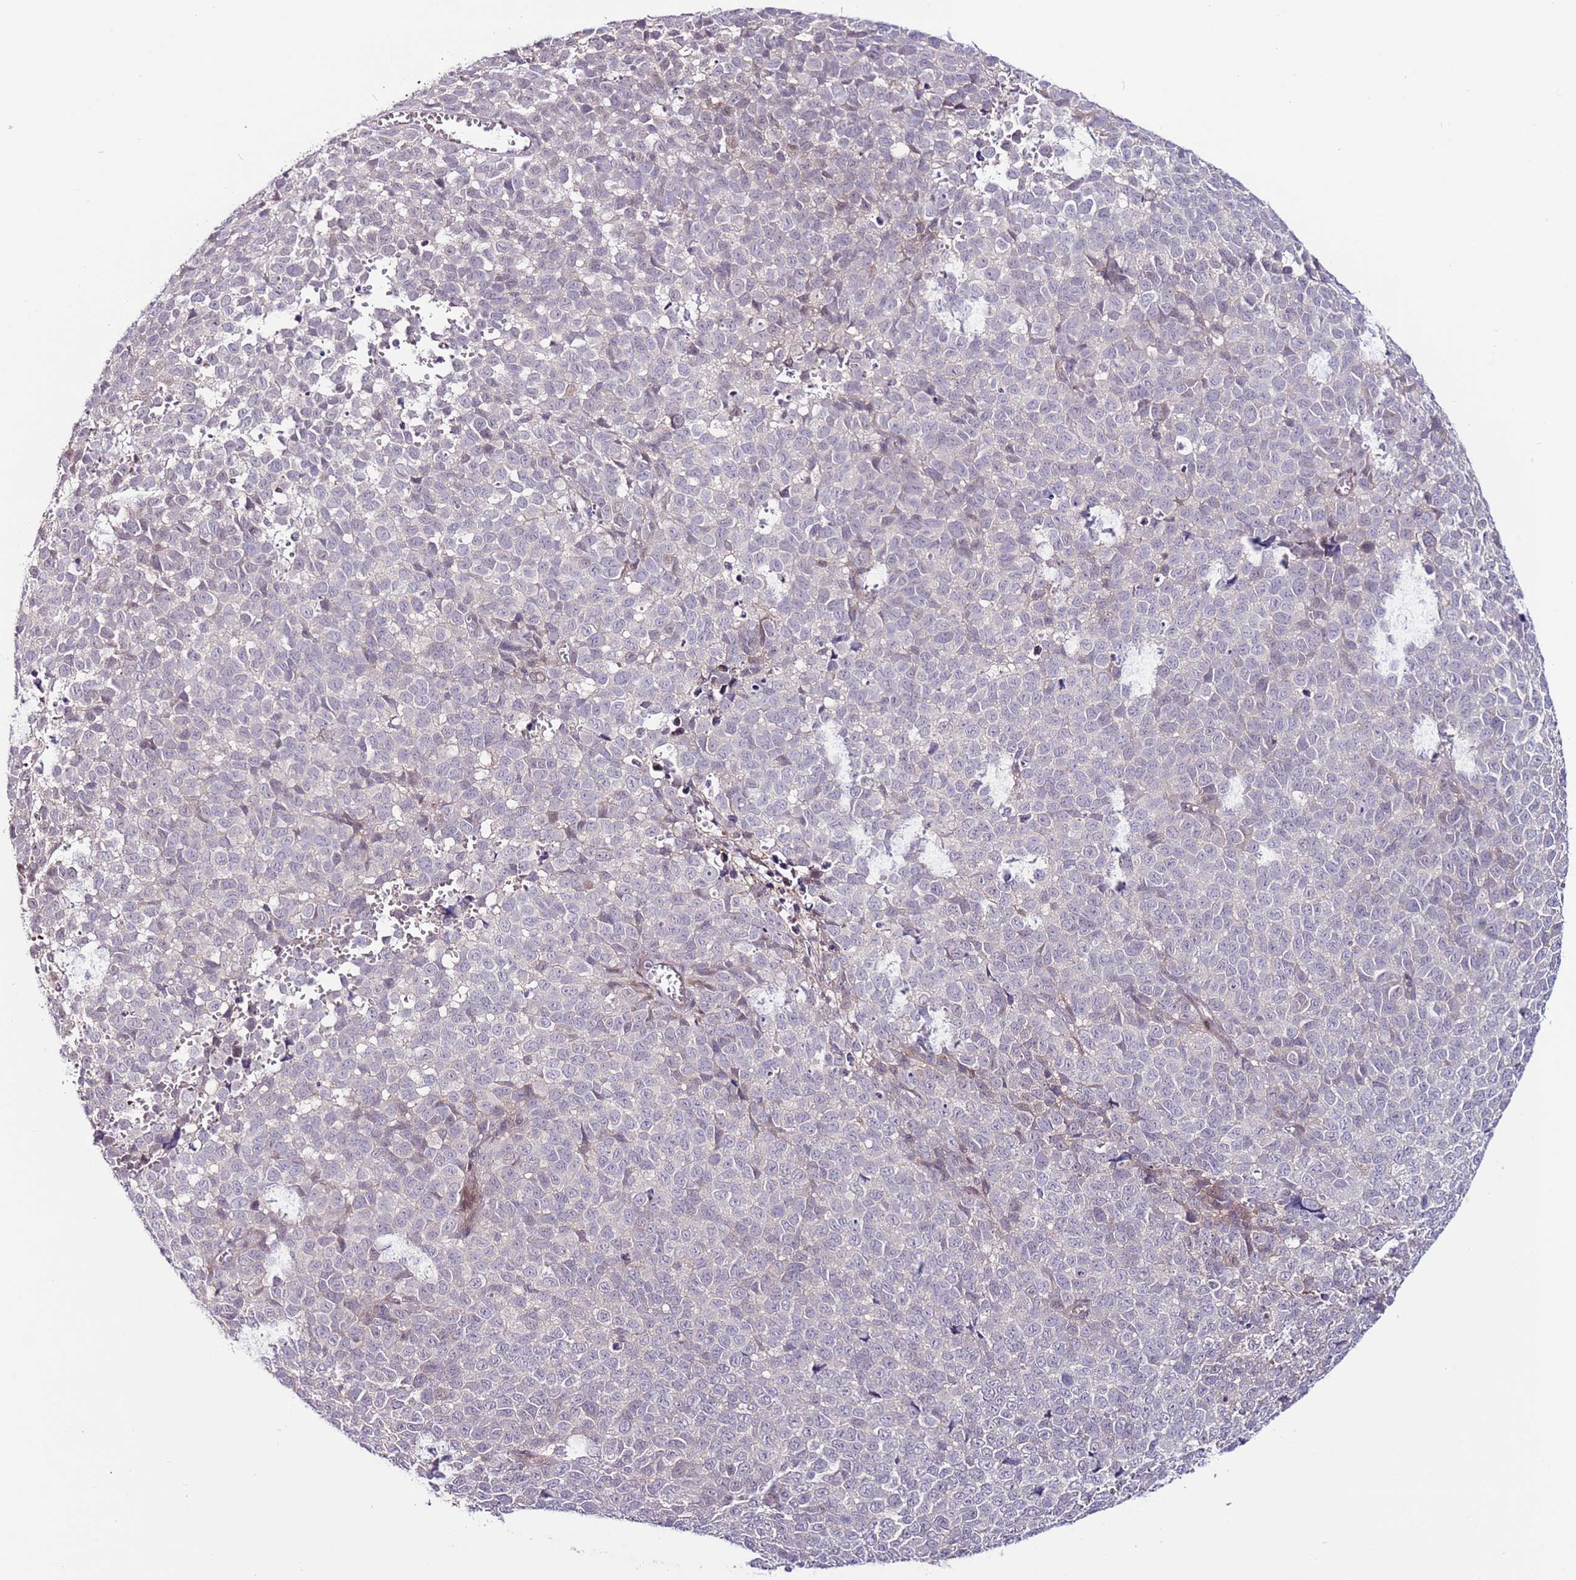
{"staining": {"intensity": "negative", "quantity": "none", "location": "none"}, "tissue": "melanoma", "cell_type": "Tumor cells", "image_type": "cancer", "snomed": [{"axis": "morphology", "description": "Malignant melanoma, NOS"}, {"axis": "topography", "description": "Nose, NOS"}], "caption": "Immunohistochemistry image of neoplastic tissue: malignant melanoma stained with DAB (3,3'-diaminobenzidine) displays no significant protein positivity in tumor cells. The staining is performed using DAB brown chromogen with nuclei counter-stained in using hematoxylin.", "gene": "MTG2", "patient": {"sex": "female", "age": 48}}